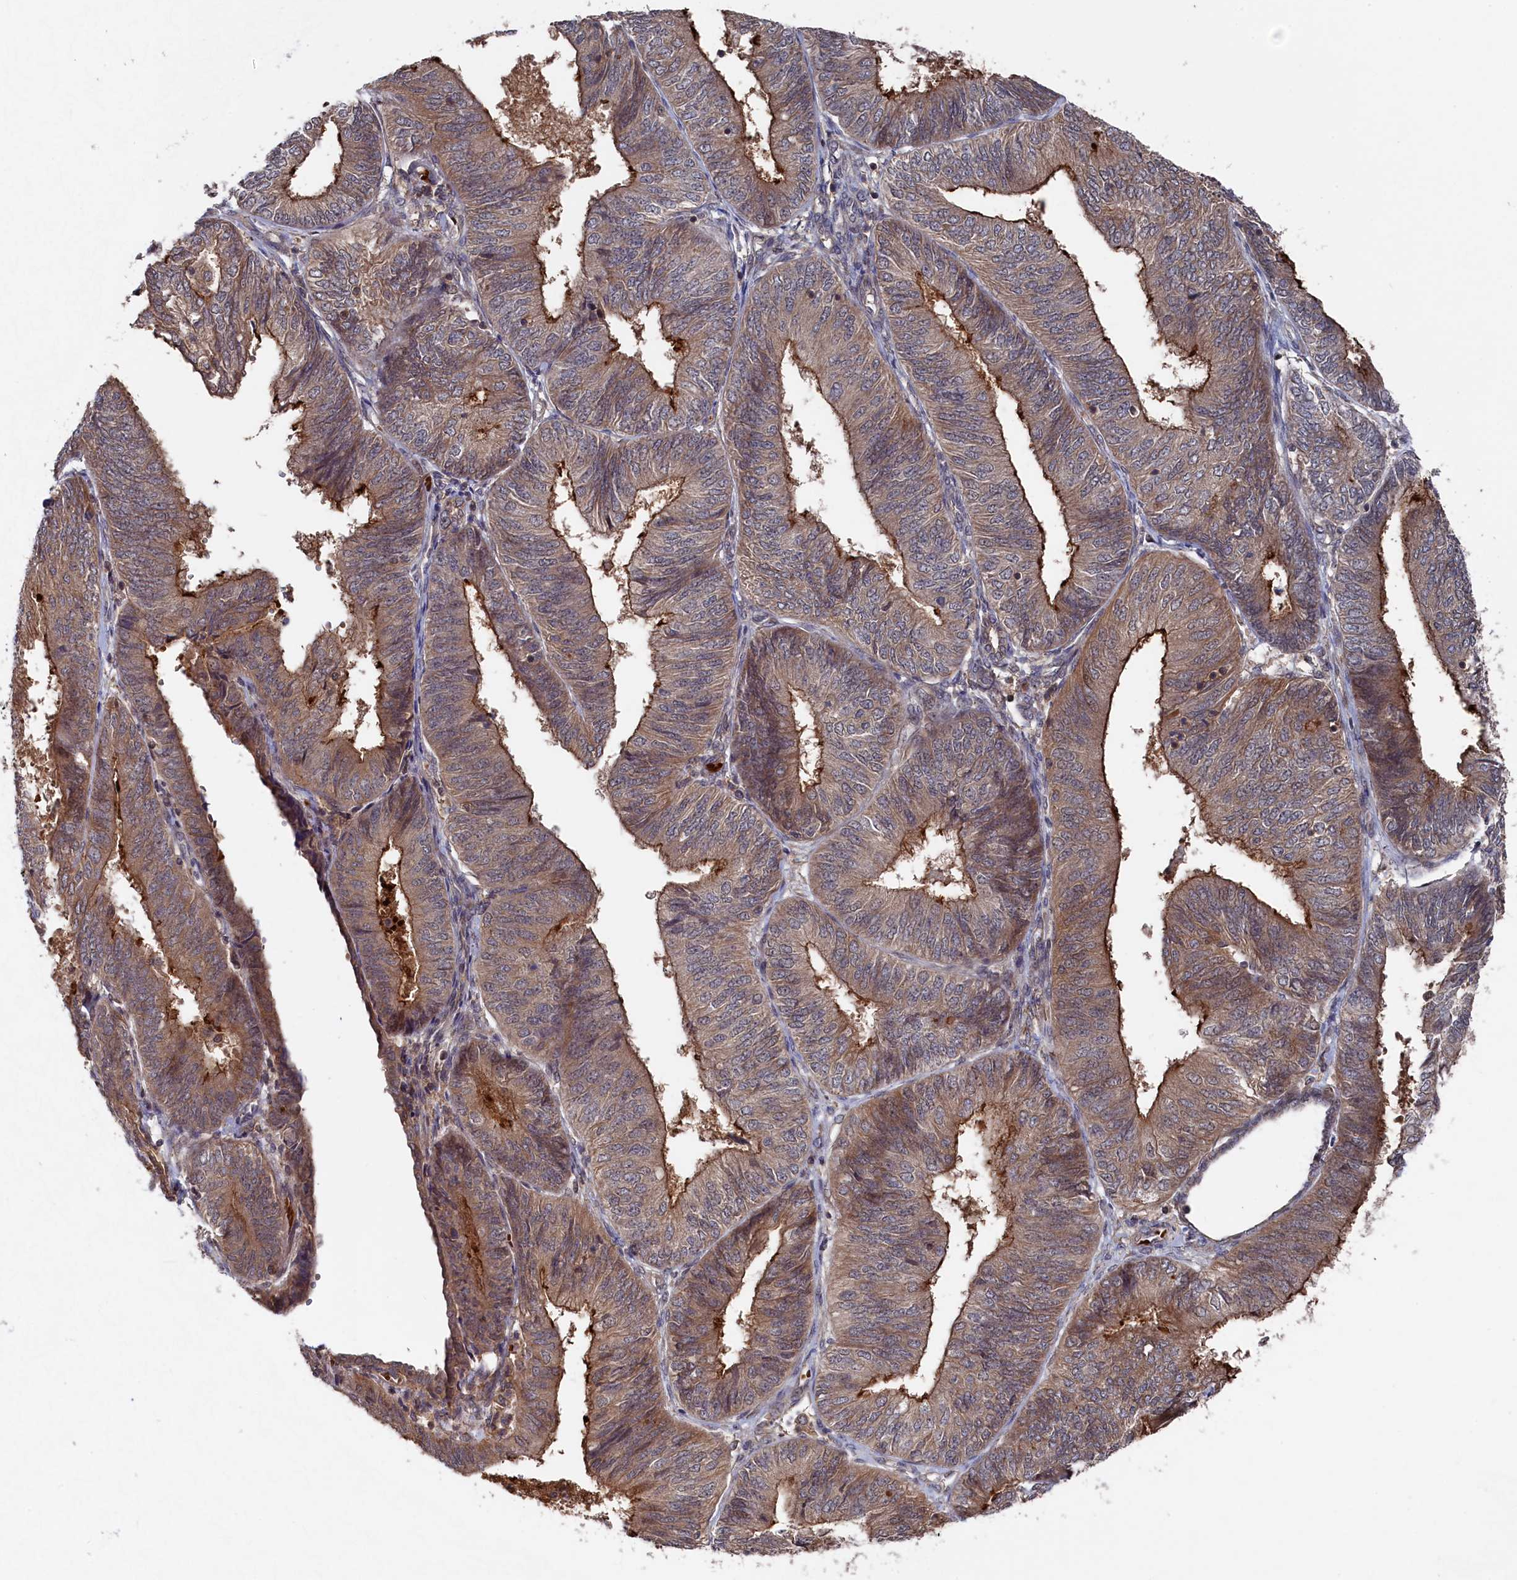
{"staining": {"intensity": "moderate", "quantity": "25%-75%", "location": "cytoplasmic/membranous"}, "tissue": "endometrial cancer", "cell_type": "Tumor cells", "image_type": "cancer", "snomed": [{"axis": "morphology", "description": "Adenocarcinoma, NOS"}, {"axis": "topography", "description": "Endometrium"}], "caption": "Immunohistochemistry (IHC) (DAB) staining of adenocarcinoma (endometrial) demonstrates moderate cytoplasmic/membranous protein staining in about 25%-75% of tumor cells. Using DAB (3,3'-diaminobenzidine) (brown) and hematoxylin (blue) stains, captured at high magnification using brightfield microscopy.", "gene": "TMC5", "patient": {"sex": "female", "age": 58}}